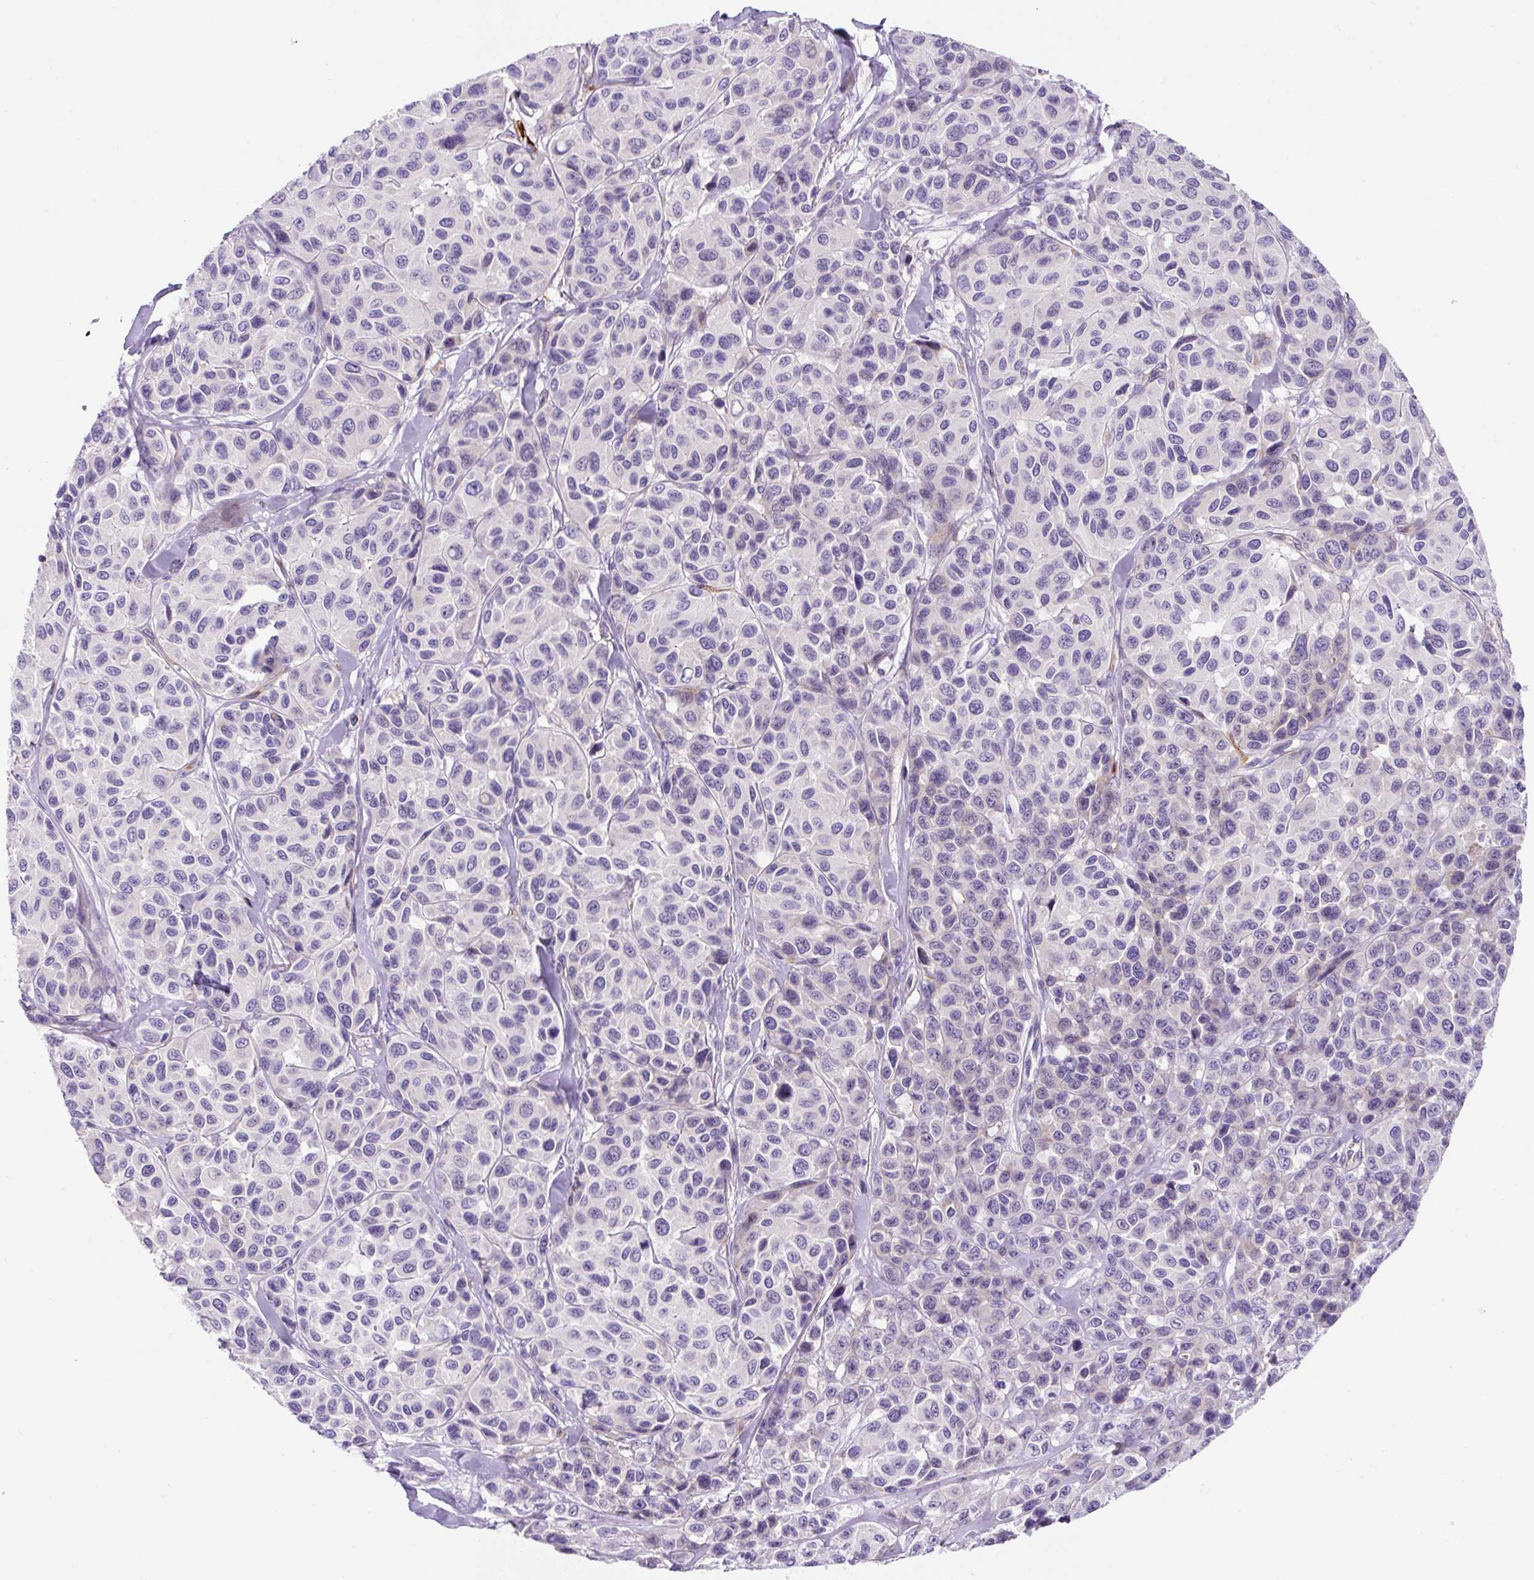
{"staining": {"intensity": "negative", "quantity": "none", "location": "none"}, "tissue": "melanoma", "cell_type": "Tumor cells", "image_type": "cancer", "snomed": [{"axis": "morphology", "description": "Malignant melanoma, NOS"}, {"axis": "topography", "description": "Skin"}], "caption": "This is an IHC histopathology image of malignant melanoma. There is no expression in tumor cells.", "gene": "ASB4", "patient": {"sex": "female", "age": 66}}